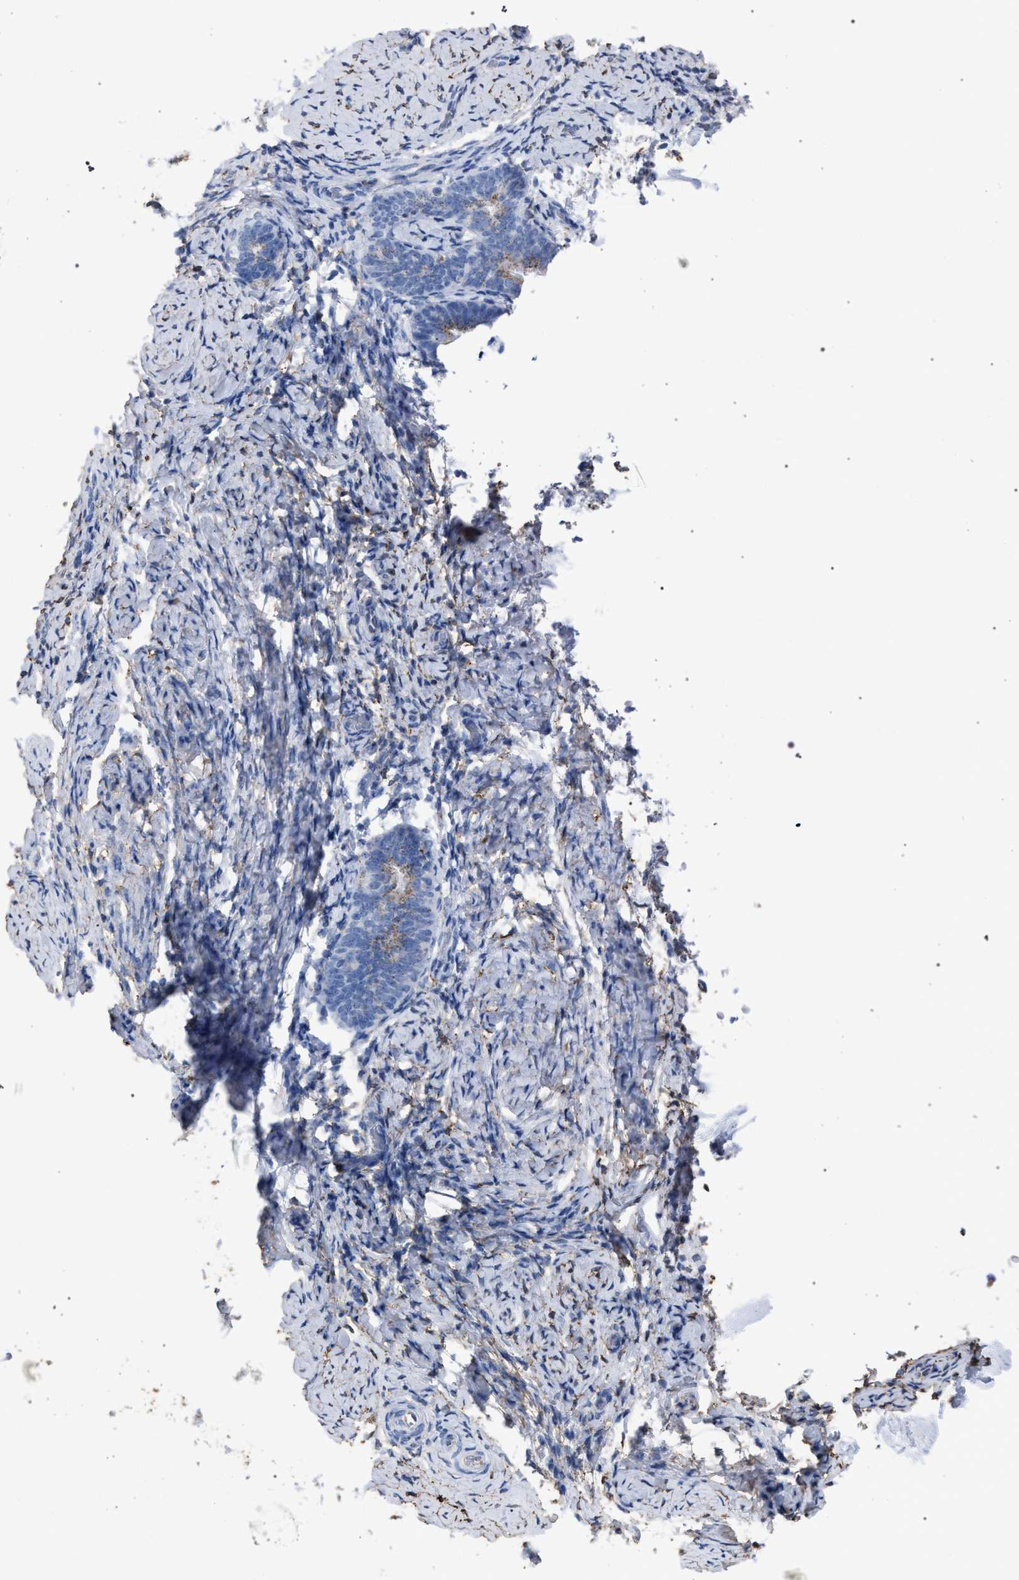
{"staining": {"intensity": "negative", "quantity": "none", "location": "none"}, "tissue": "endometrium", "cell_type": "Cells in endometrial stroma", "image_type": "normal", "snomed": [{"axis": "morphology", "description": "Normal tissue, NOS"}, {"axis": "topography", "description": "Endometrium"}], "caption": "Cells in endometrial stroma are negative for protein expression in normal human endometrium. The staining was performed using DAB (3,3'-diaminobenzidine) to visualize the protein expression in brown, while the nuclei were stained in blue with hematoxylin (Magnification: 20x).", "gene": "HSD17B4", "patient": {"sex": "female", "age": 51}}